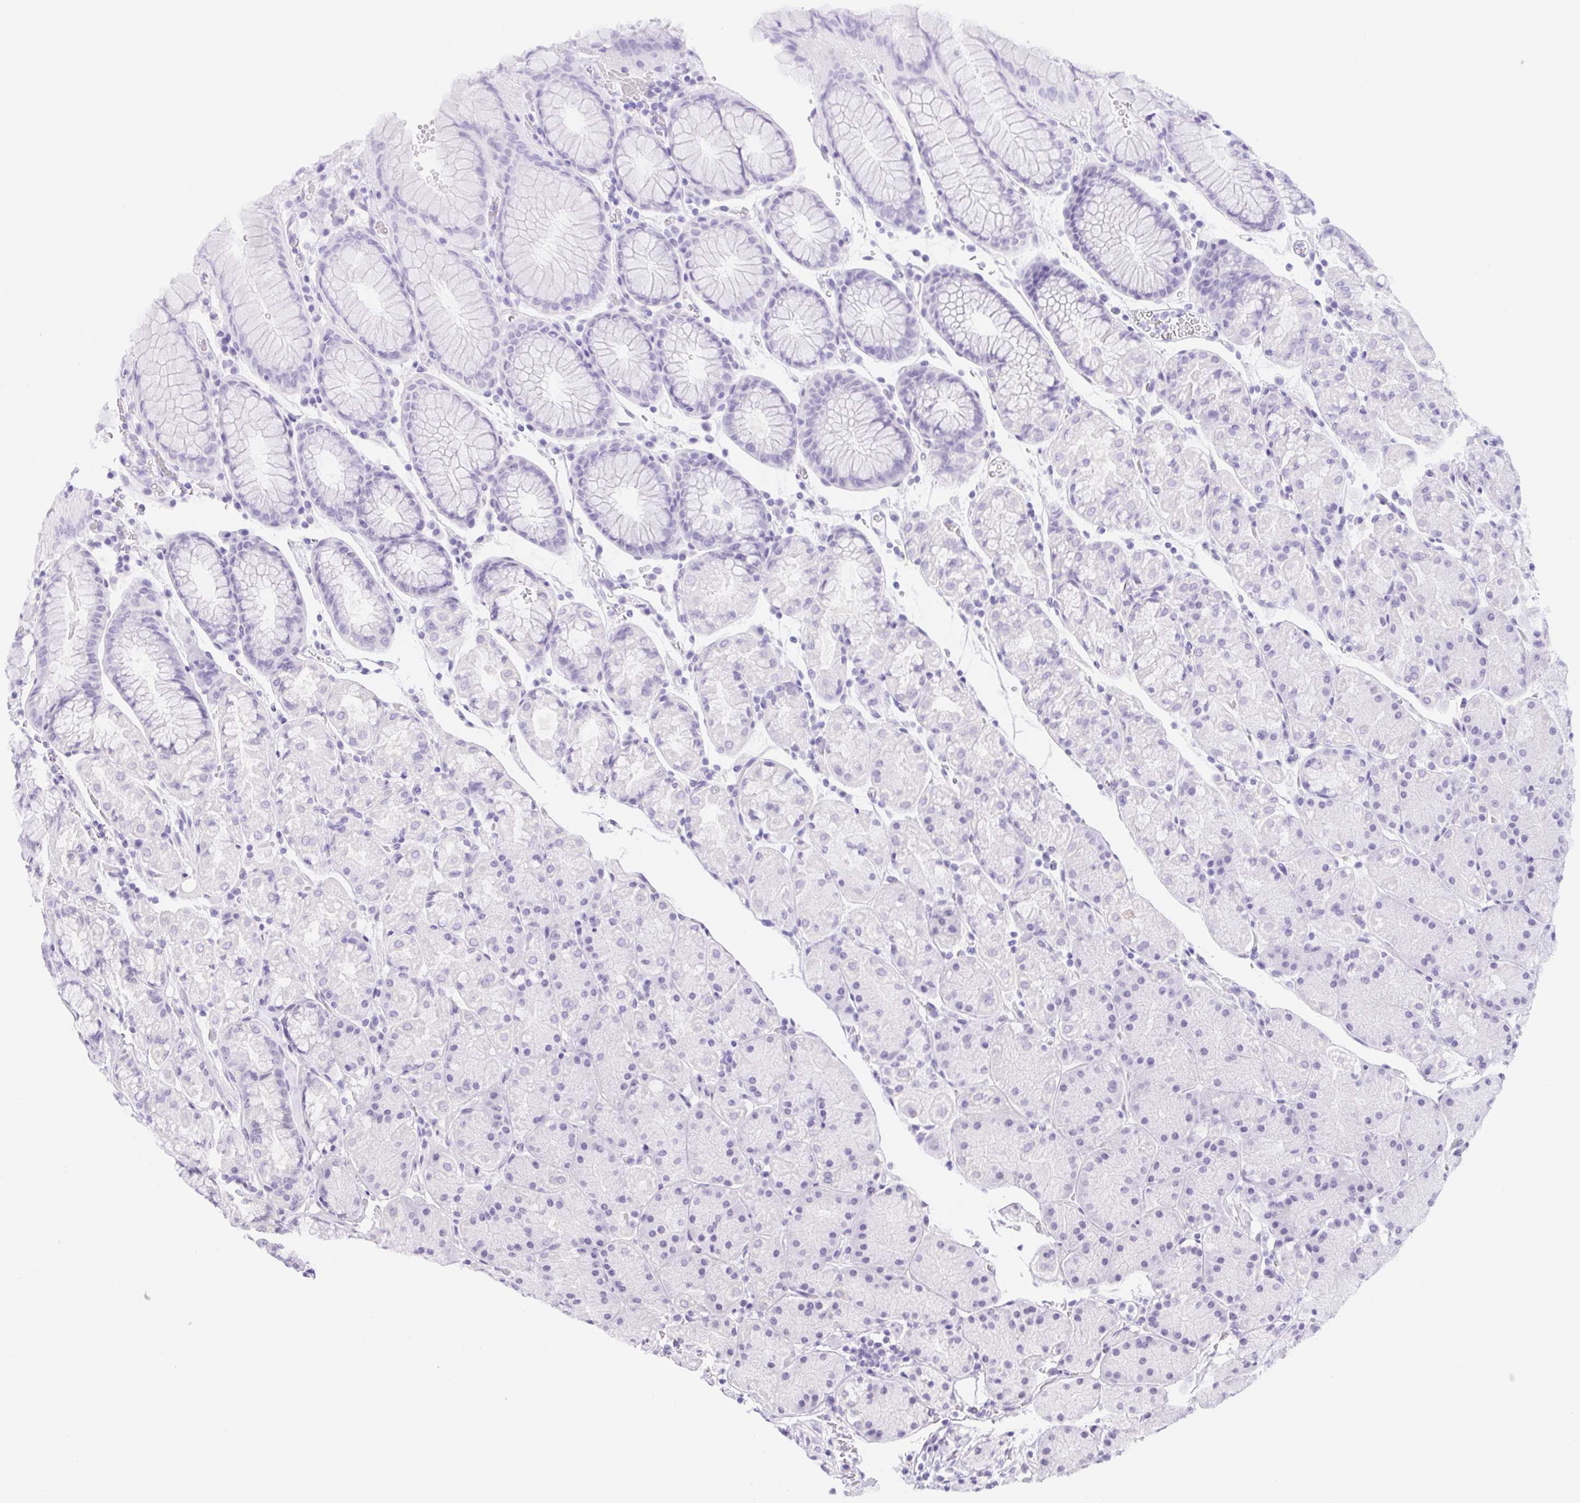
{"staining": {"intensity": "negative", "quantity": "none", "location": "none"}, "tissue": "stomach", "cell_type": "Glandular cells", "image_type": "normal", "snomed": [{"axis": "morphology", "description": "Normal tissue, NOS"}, {"axis": "topography", "description": "Stomach, upper"}, {"axis": "topography", "description": "Stomach"}], "caption": "A photomicrograph of human stomach is negative for staining in glandular cells.", "gene": "CAND1", "patient": {"sex": "male", "age": 76}}